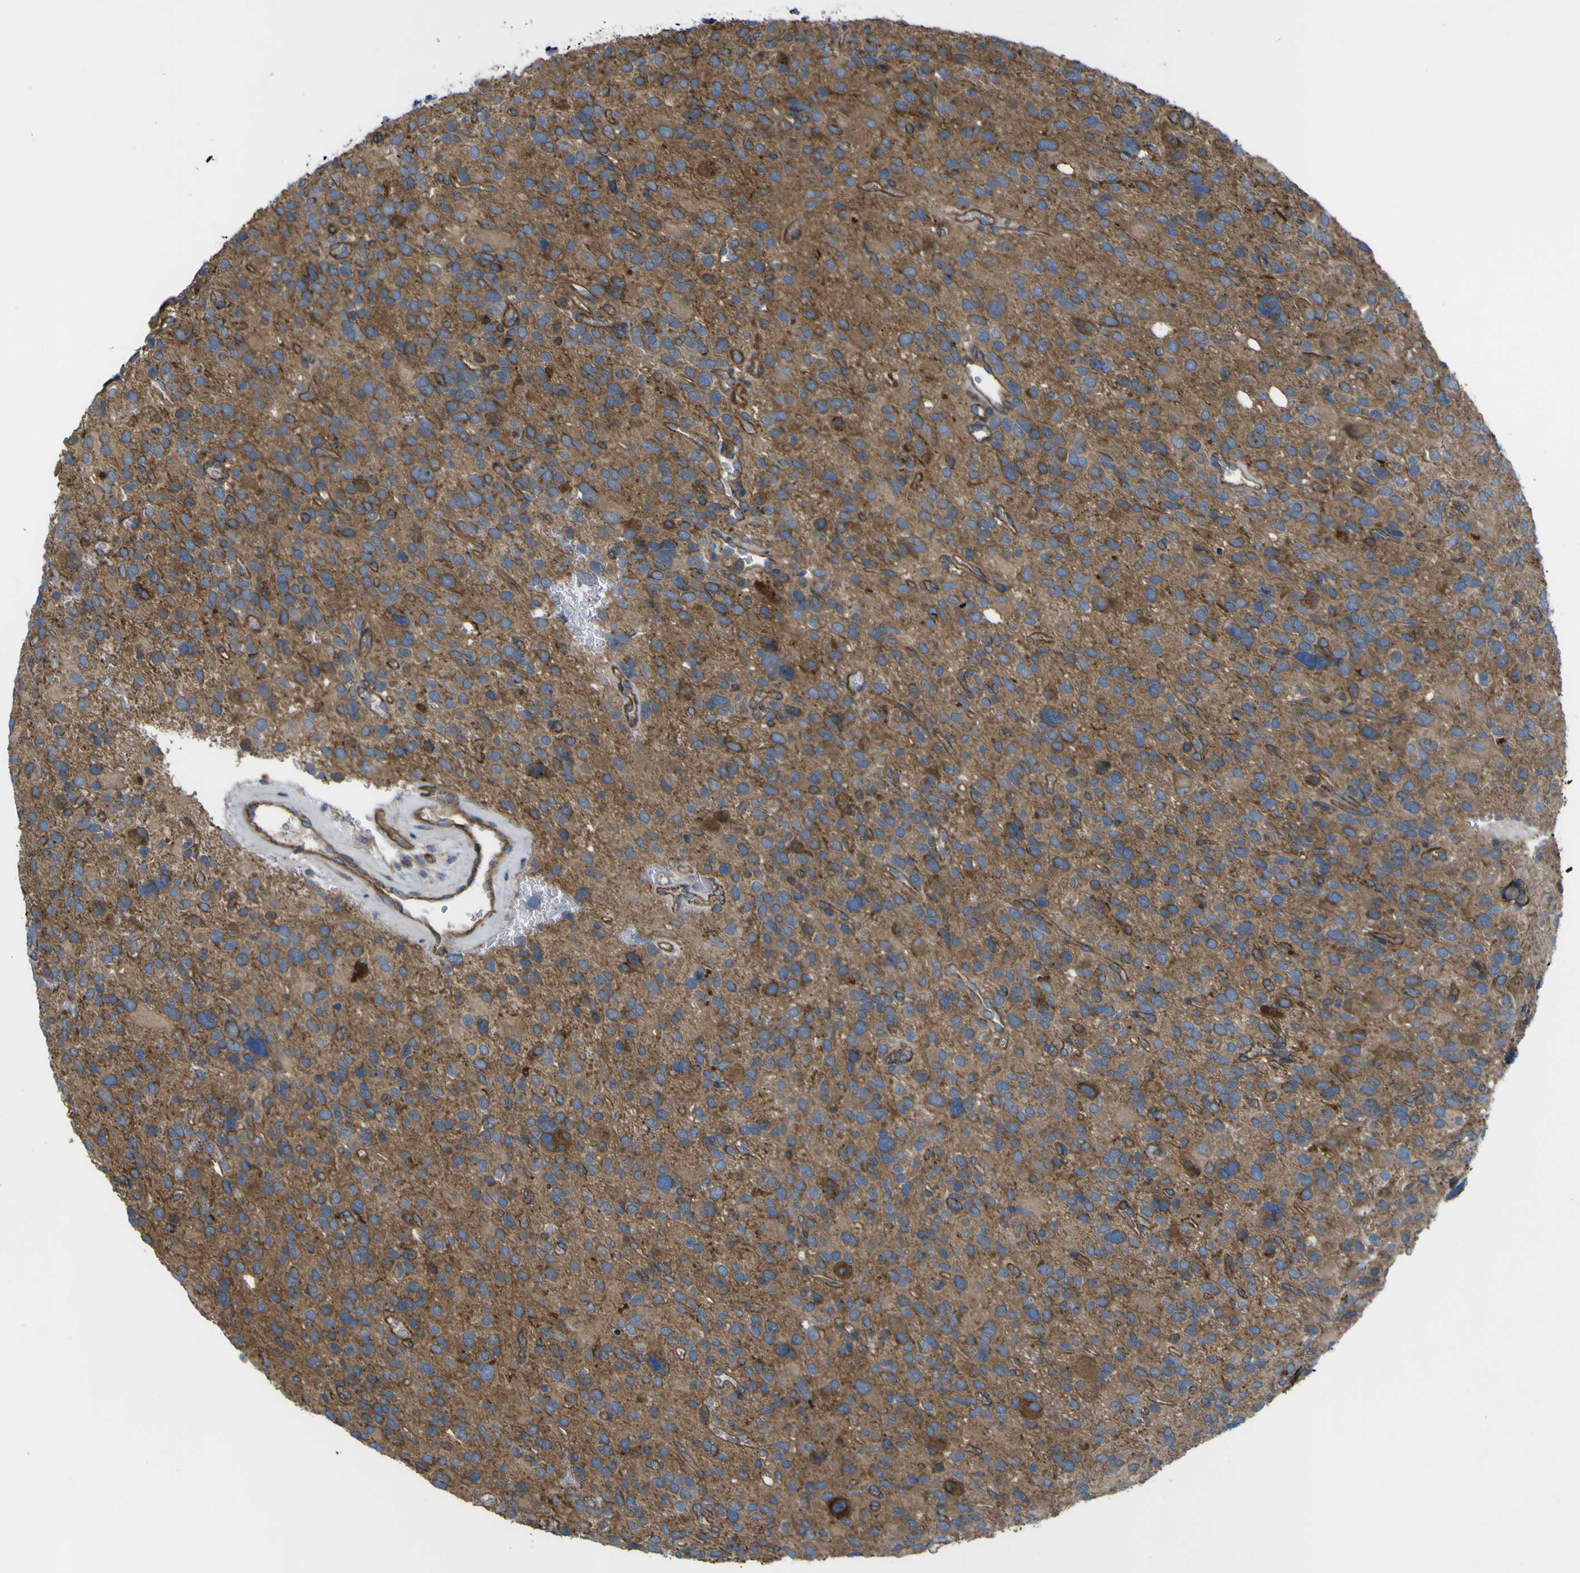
{"staining": {"intensity": "moderate", "quantity": ">75%", "location": "cytoplasmic/membranous"}, "tissue": "glioma", "cell_type": "Tumor cells", "image_type": "cancer", "snomed": [{"axis": "morphology", "description": "Glioma, malignant, High grade"}, {"axis": "topography", "description": "Brain"}], "caption": "This is a micrograph of IHC staining of glioma, which shows moderate staining in the cytoplasmic/membranous of tumor cells.", "gene": "FBXO30", "patient": {"sex": "male", "age": 48}}